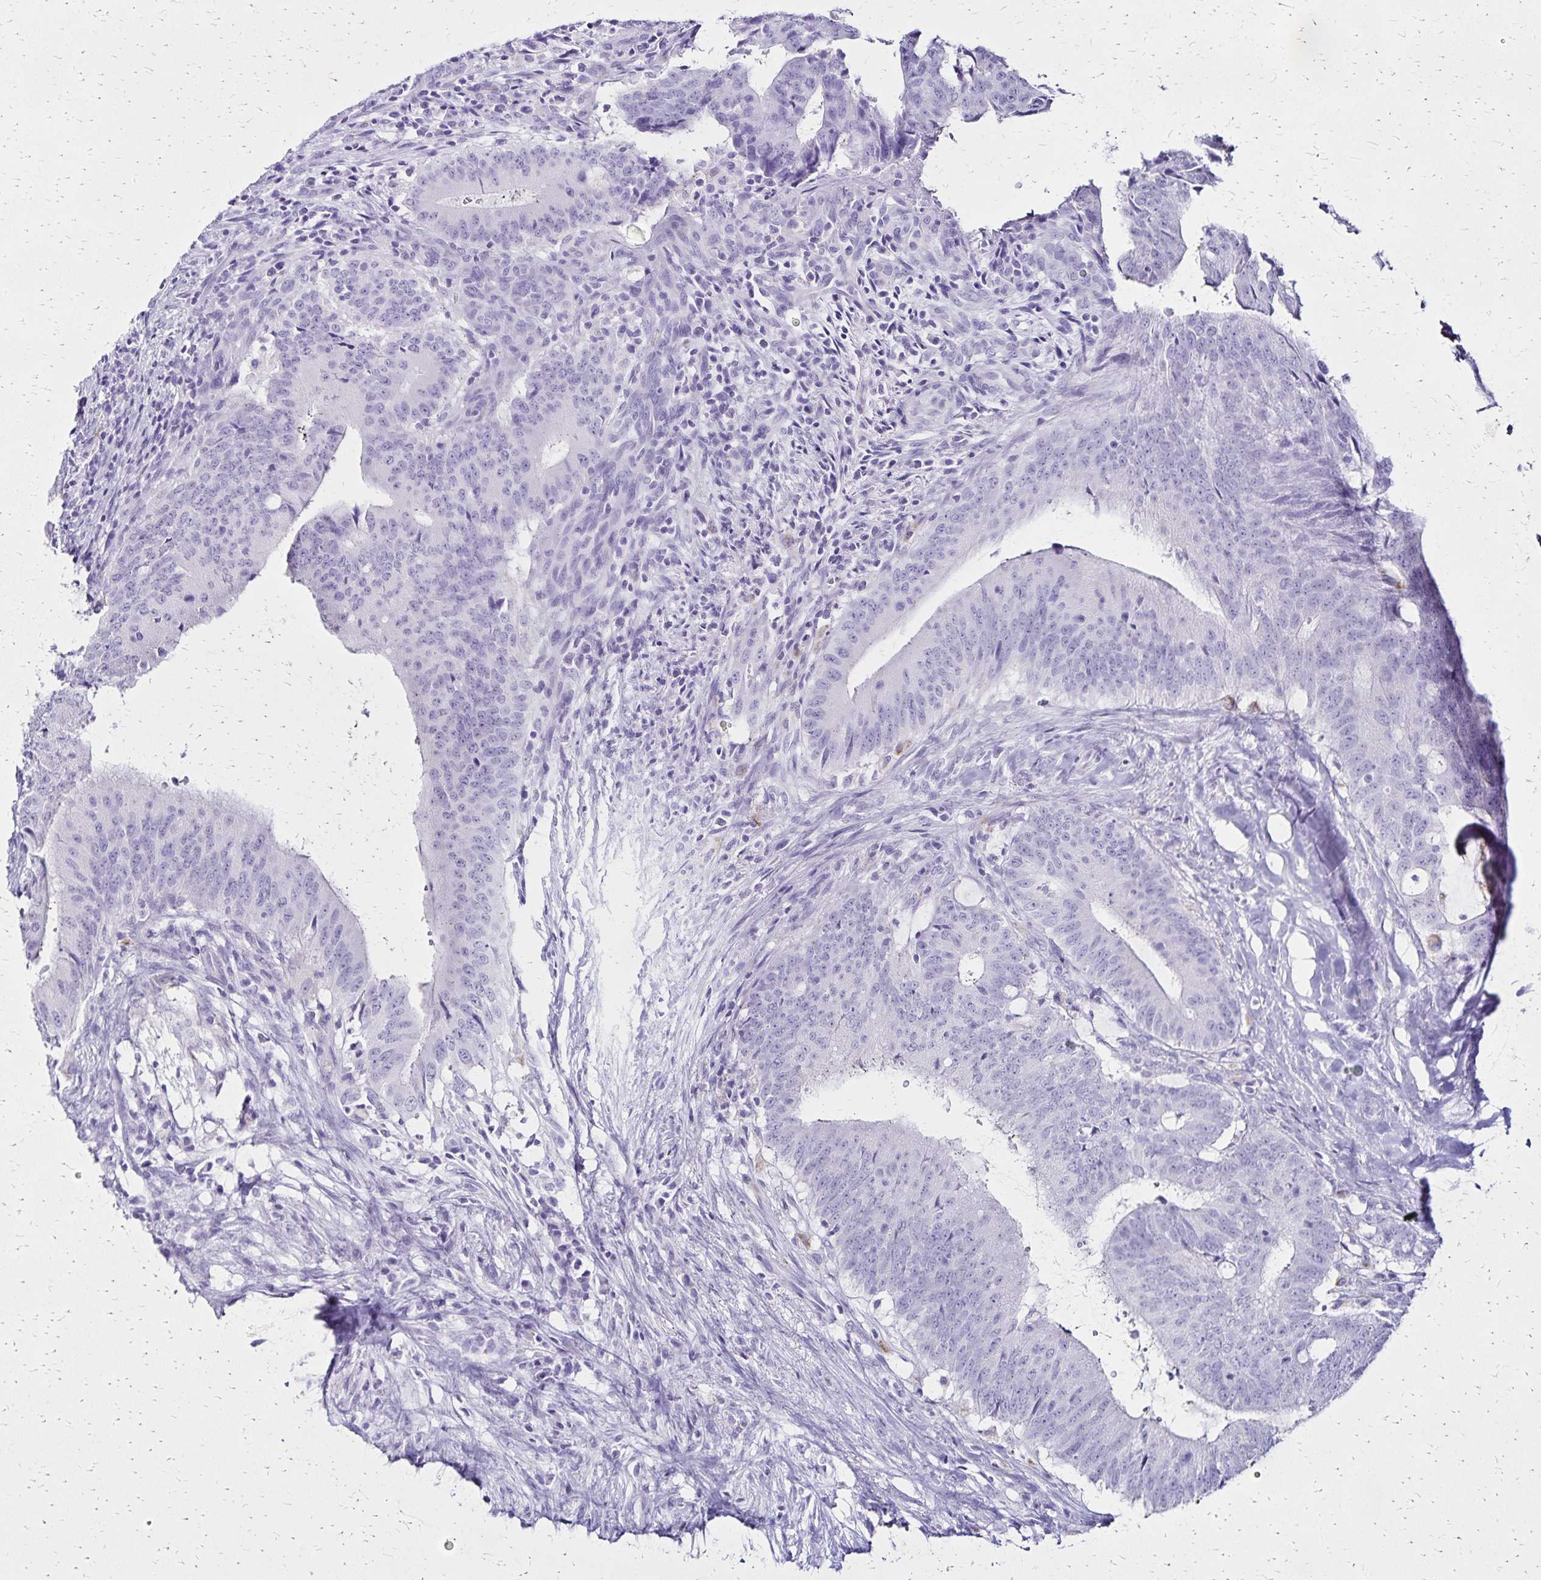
{"staining": {"intensity": "negative", "quantity": "none", "location": "none"}, "tissue": "colorectal cancer", "cell_type": "Tumor cells", "image_type": "cancer", "snomed": [{"axis": "morphology", "description": "Adenocarcinoma, NOS"}, {"axis": "topography", "description": "Colon"}], "caption": "IHC image of colorectal cancer stained for a protein (brown), which shows no positivity in tumor cells. (IHC, brightfield microscopy, high magnification).", "gene": "LIN28B", "patient": {"sex": "female", "age": 43}}